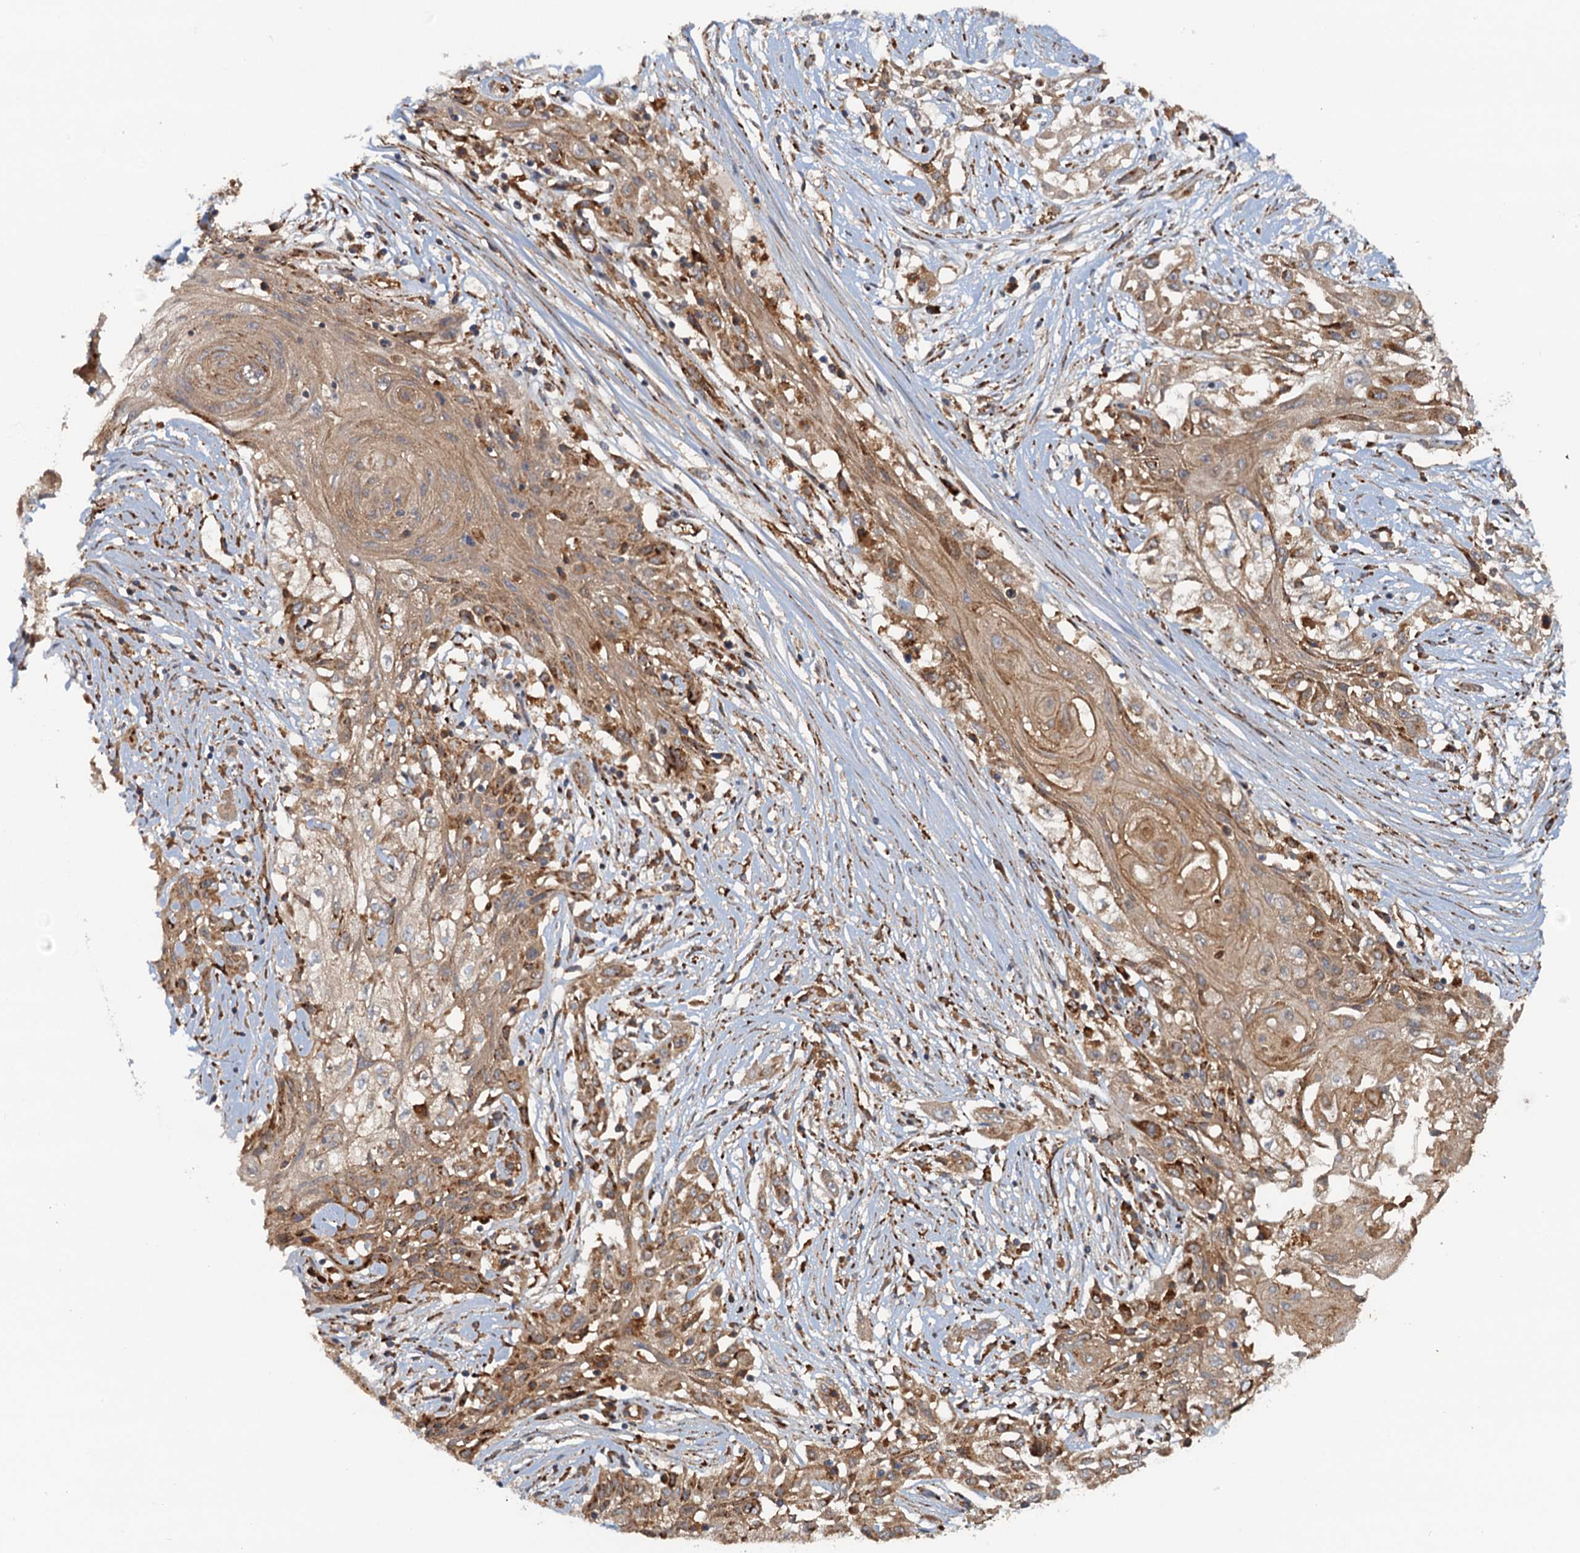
{"staining": {"intensity": "moderate", "quantity": ">75%", "location": "cytoplasmic/membranous"}, "tissue": "skin cancer", "cell_type": "Tumor cells", "image_type": "cancer", "snomed": [{"axis": "morphology", "description": "Squamous cell carcinoma, NOS"}, {"axis": "morphology", "description": "Squamous cell carcinoma, metastatic, NOS"}, {"axis": "topography", "description": "Skin"}, {"axis": "topography", "description": "Lymph node"}], "caption": "A histopathology image of human skin cancer stained for a protein reveals moderate cytoplasmic/membranous brown staining in tumor cells. (brown staining indicates protein expression, while blue staining denotes nuclei).", "gene": "NIPAL3", "patient": {"sex": "male", "age": 75}}